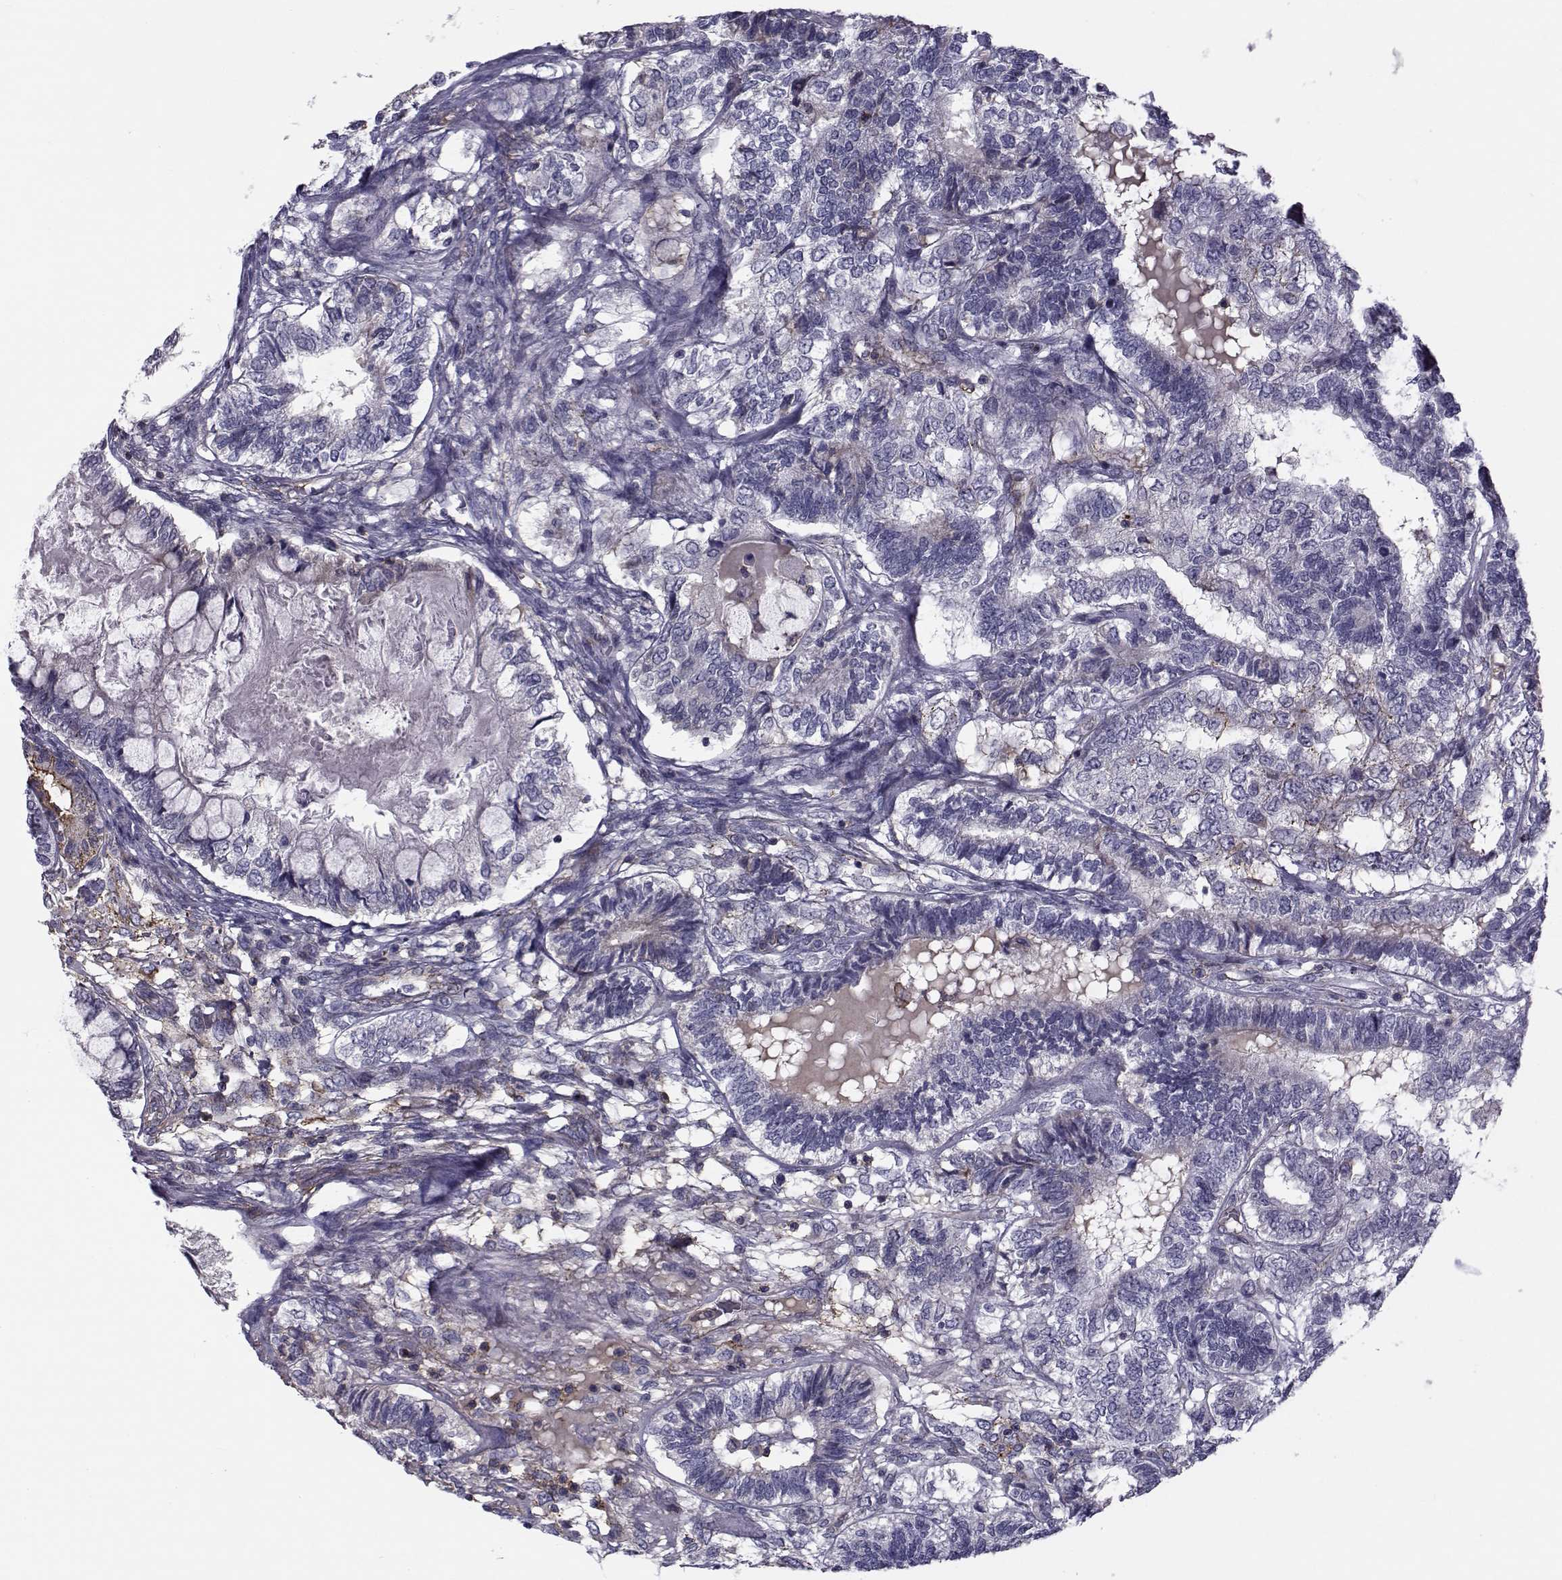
{"staining": {"intensity": "negative", "quantity": "none", "location": "none"}, "tissue": "testis cancer", "cell_type": "Tumor cells", "image_type": "cancer", "snomed": [{"axis": "morphology", "description": "Seminoma, NOS"}, {"axis": "morphology", "description": "Carcinoma, Embryonal, NOS"}, {"axis": "topography", "description": "Testis"}], "caption": "Testis cancer was stained to show a protein in brown. There is no significant positivity in tumor cells.", "gene": "LRRC27", "patient": {"sex": "male", "age": 41}}